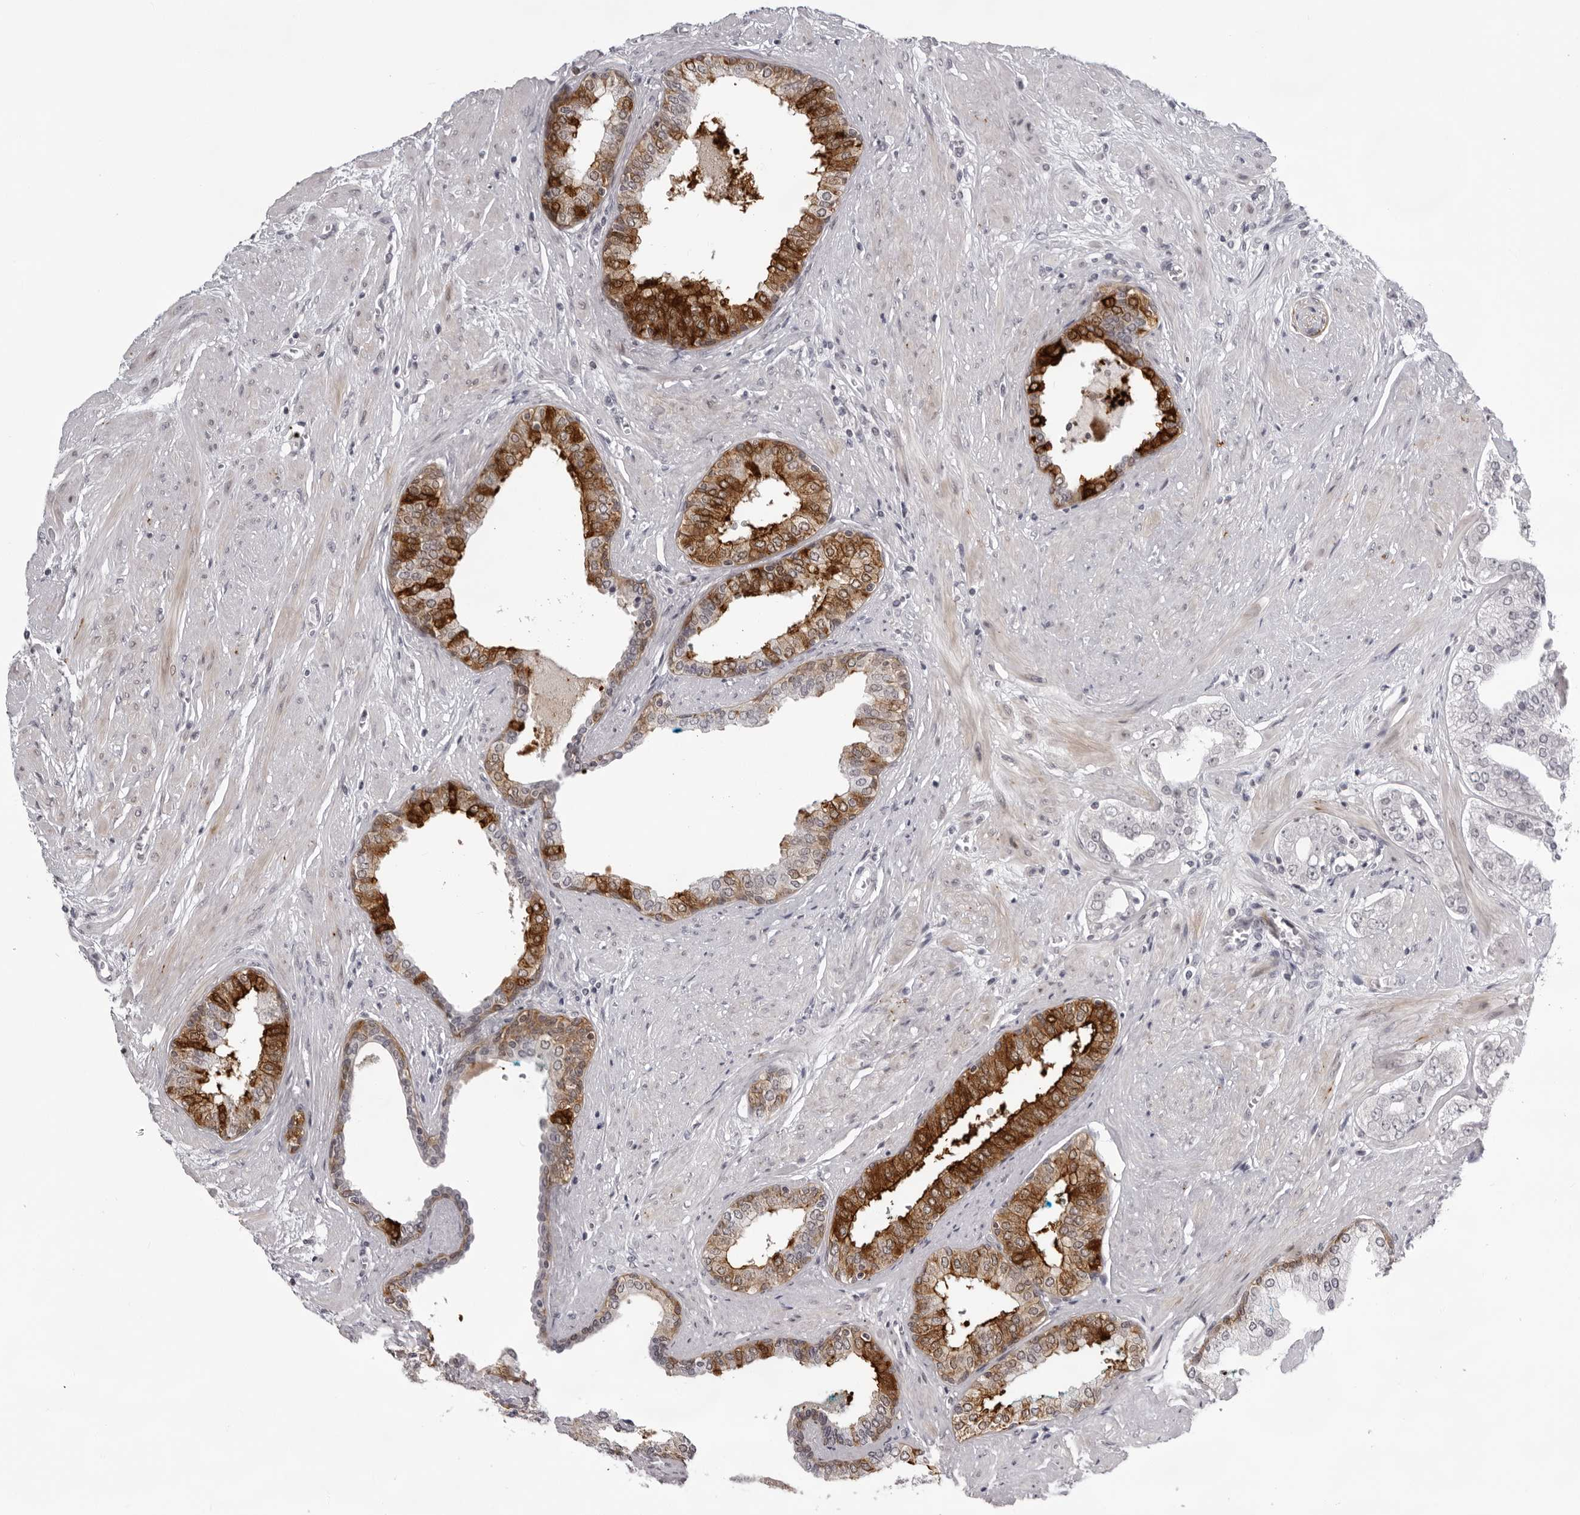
{"staining": {"intensity": "negative", "quantity": "none", "location": "none"}, "tissue": "prostate cancer", "cell_type": "Tumor cells", "image_type": "cancer", "snomed": [{"axis": "morphology", "description": "Adenocarcinoma, High grade"}, {"axis": "topography", "description": "Prostate"}], "caption": "Prostate cancer (adenocarcinoma (high-grade)) was stained to show a protein in brown. There is no significant positivity in tumor cells.", "gene": "NUDT18", "patient": {"sex": "male", "age": 71}}